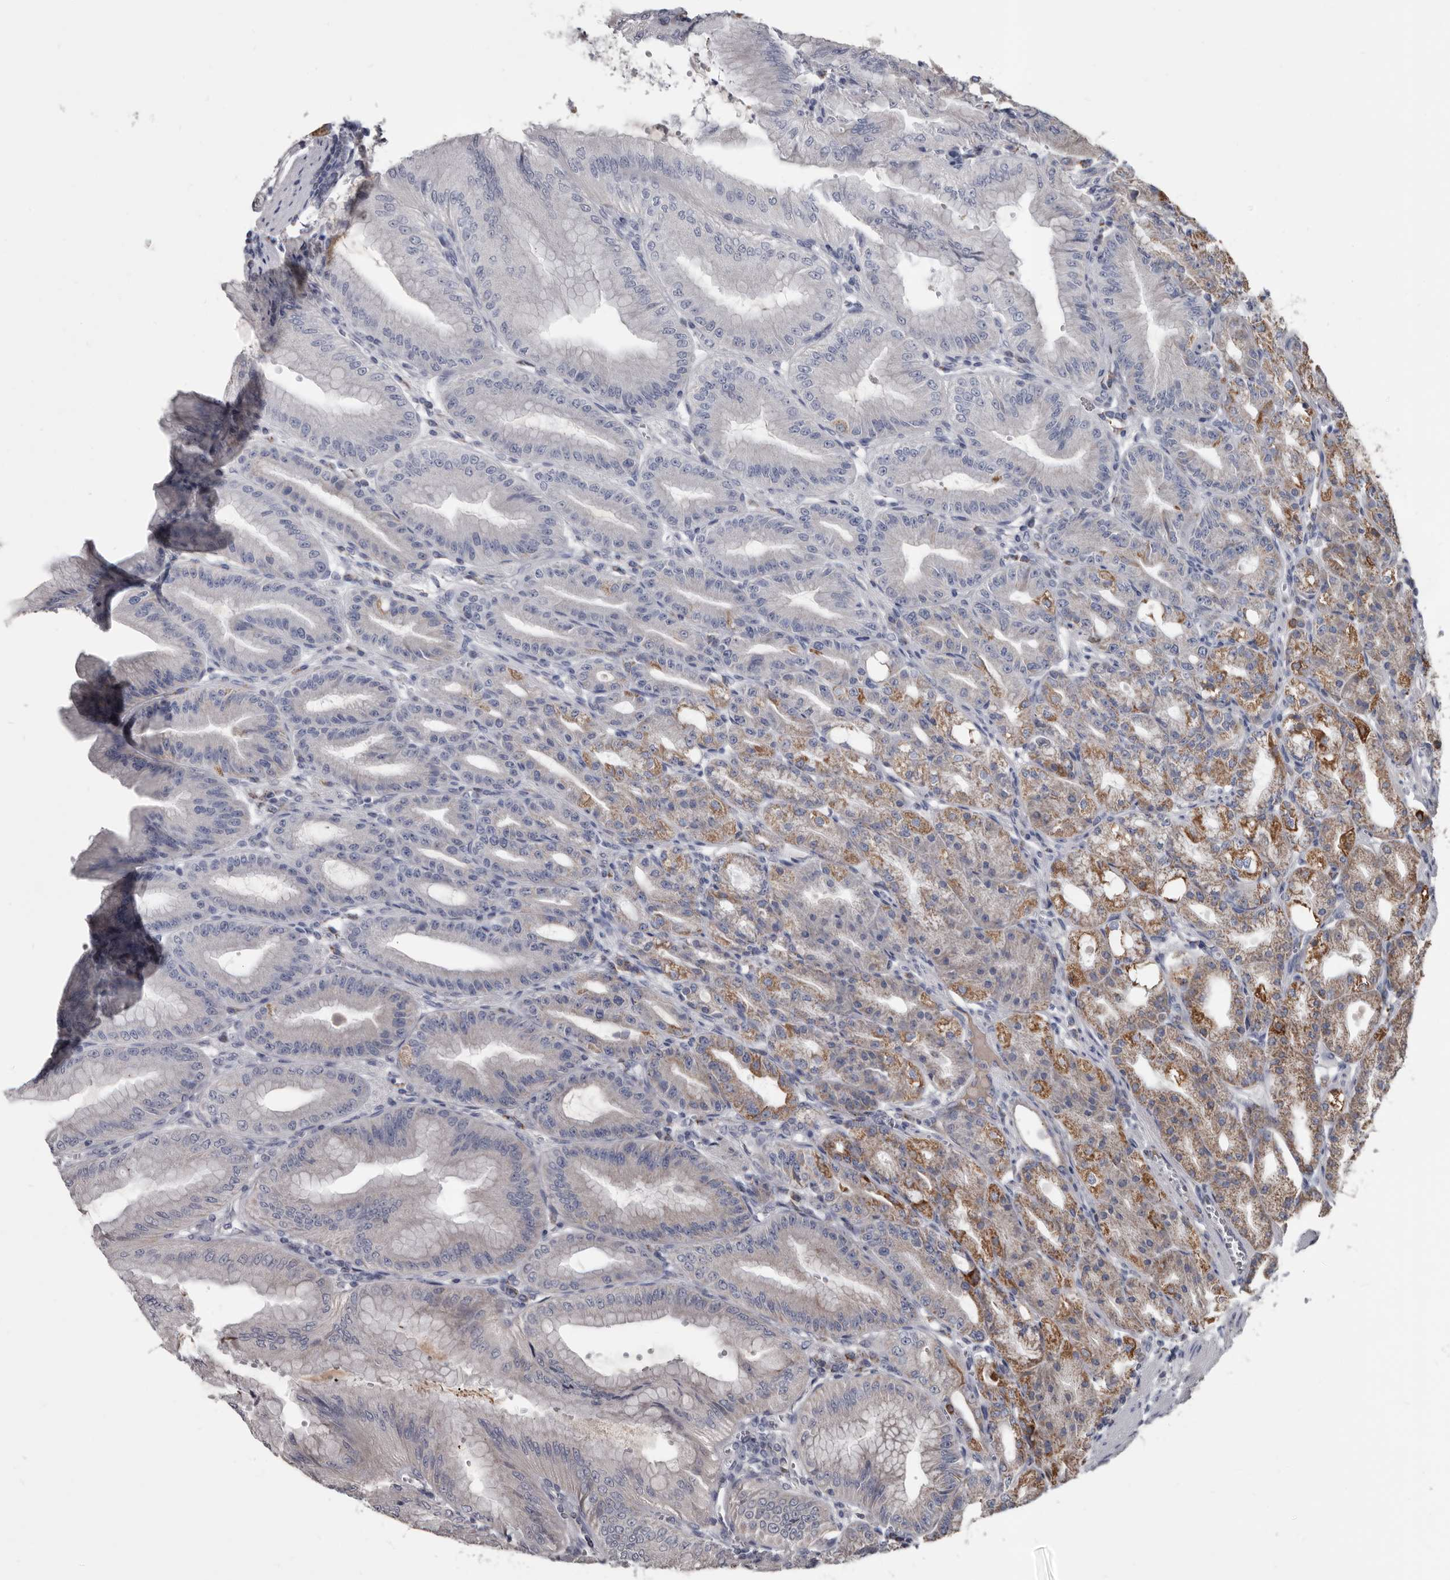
{"staining": {"intensity": "strong", "quantity": "25%-75%", "location": "cytoplasmic/membranous"}, "tissue": "stomach", "cell_type": "Glandular cells", "image_type": "normal", "snomed": [{"axis": "morphology", "description": "Normal tissue, NOS"}, {"axis": "topography", "description": "Stomach, lower"}], "caption": "Glandular cells display high levels of strong cytoplasmic/membranous staining in about 25%-75% of cells in normal human stomach. (DAB (3,3'-diaminobenzidine) IHC with brightfield microscopy, high magnification).", "gene": "ALDH5A1", "patient": {"sex": "male", "age": 71}}